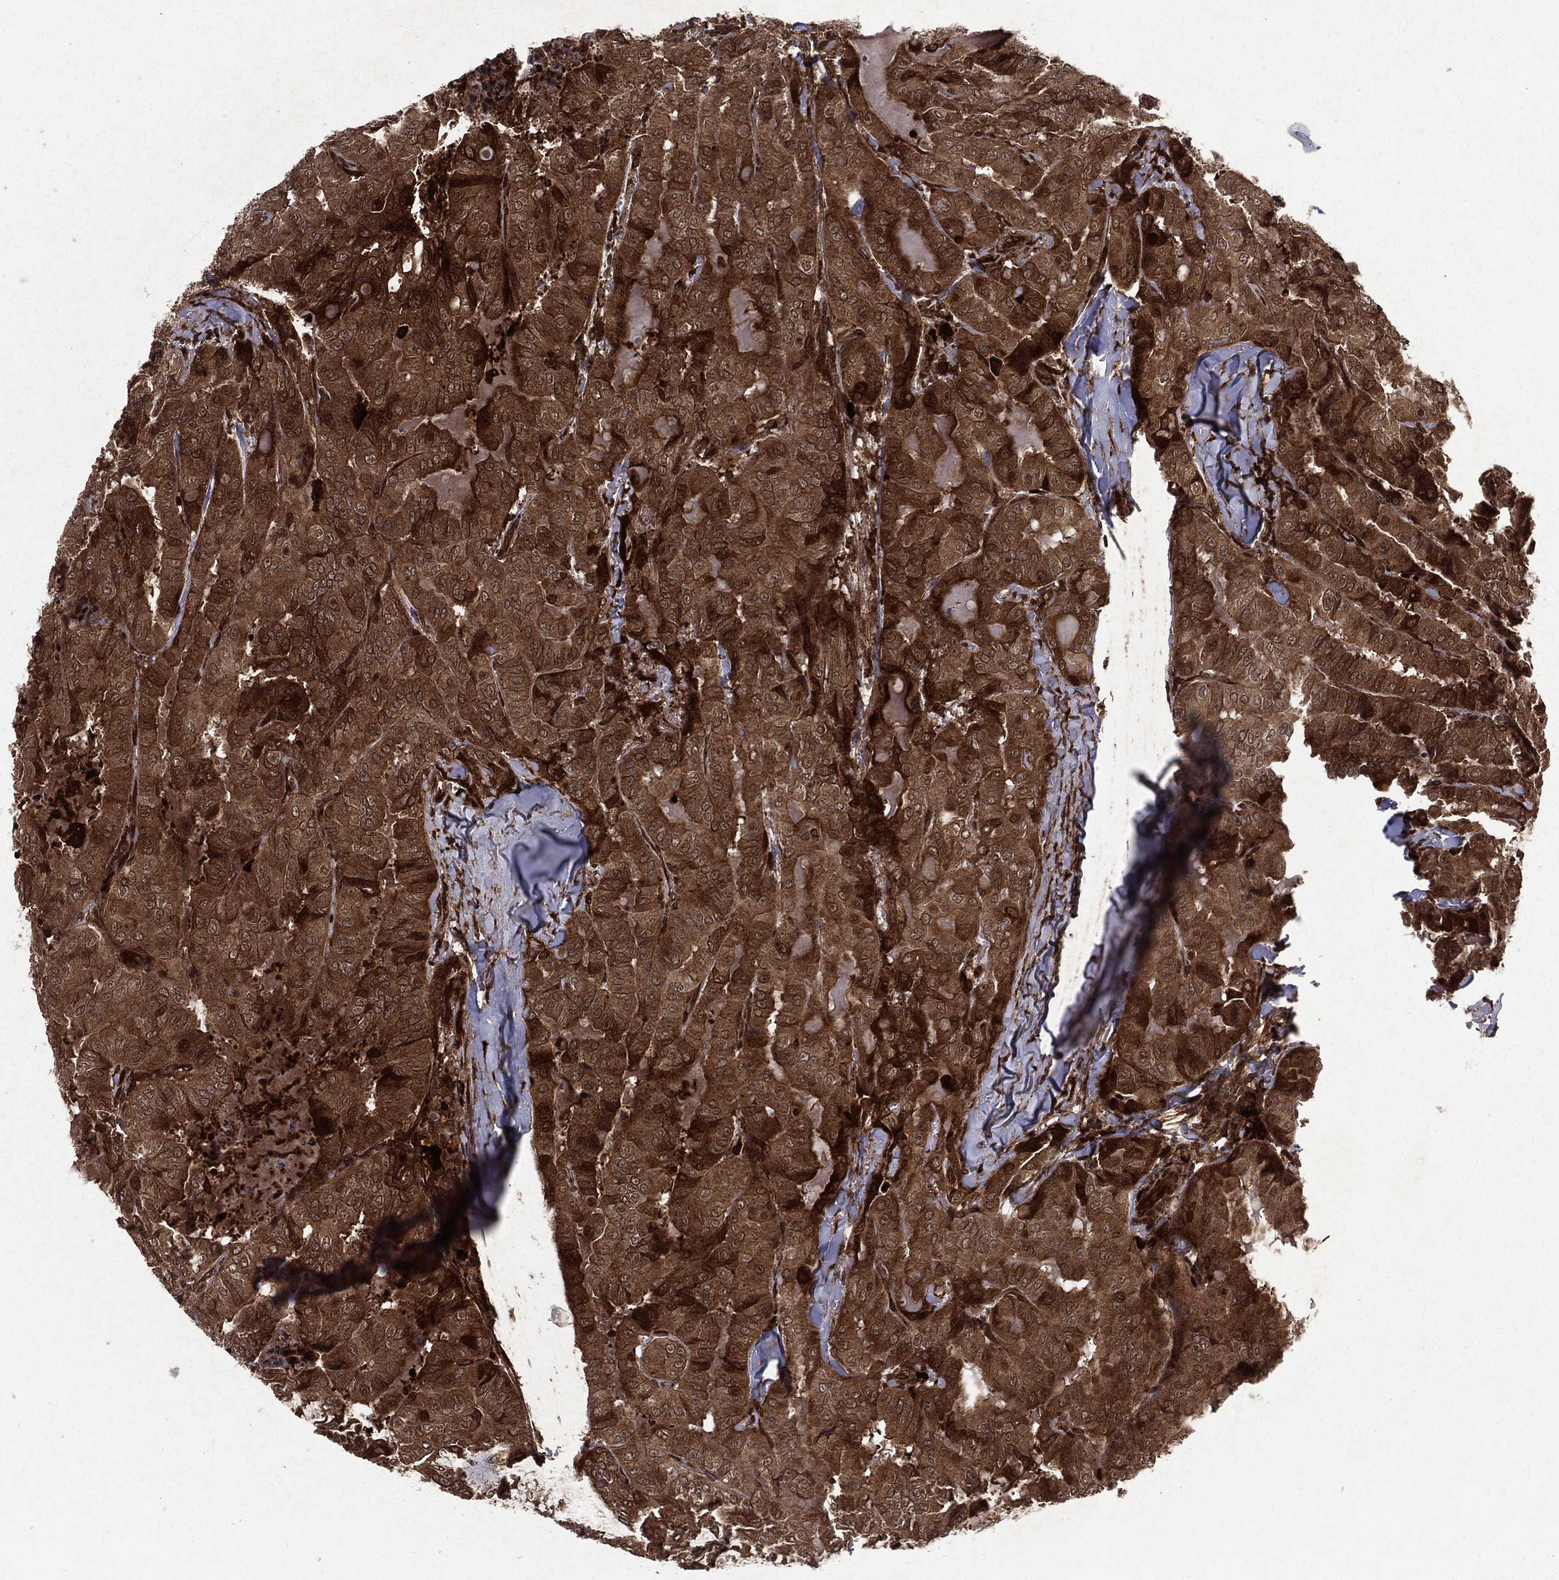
{"staining": {"intensity": "strong", "quantity": ">75%", "location": "cytoplasmic/membranous"}, "tissue": "thyroid cancer", "cell_type": "Tumor cells", "image_type": "cancer", "snomed": [{"axis": "morphology", "description": "Papillary adenocarcinoma, NOS"}, {"axis": "topography", "description": "Thyroid gland"}], "caption": "A histopathology image of thyroid cancer stained for a protein shows strong cytoplasmic/membranous brown staining in tumor cells.", "gene": "OTUB1", "patient": {"sex": "female", "age": 68}}